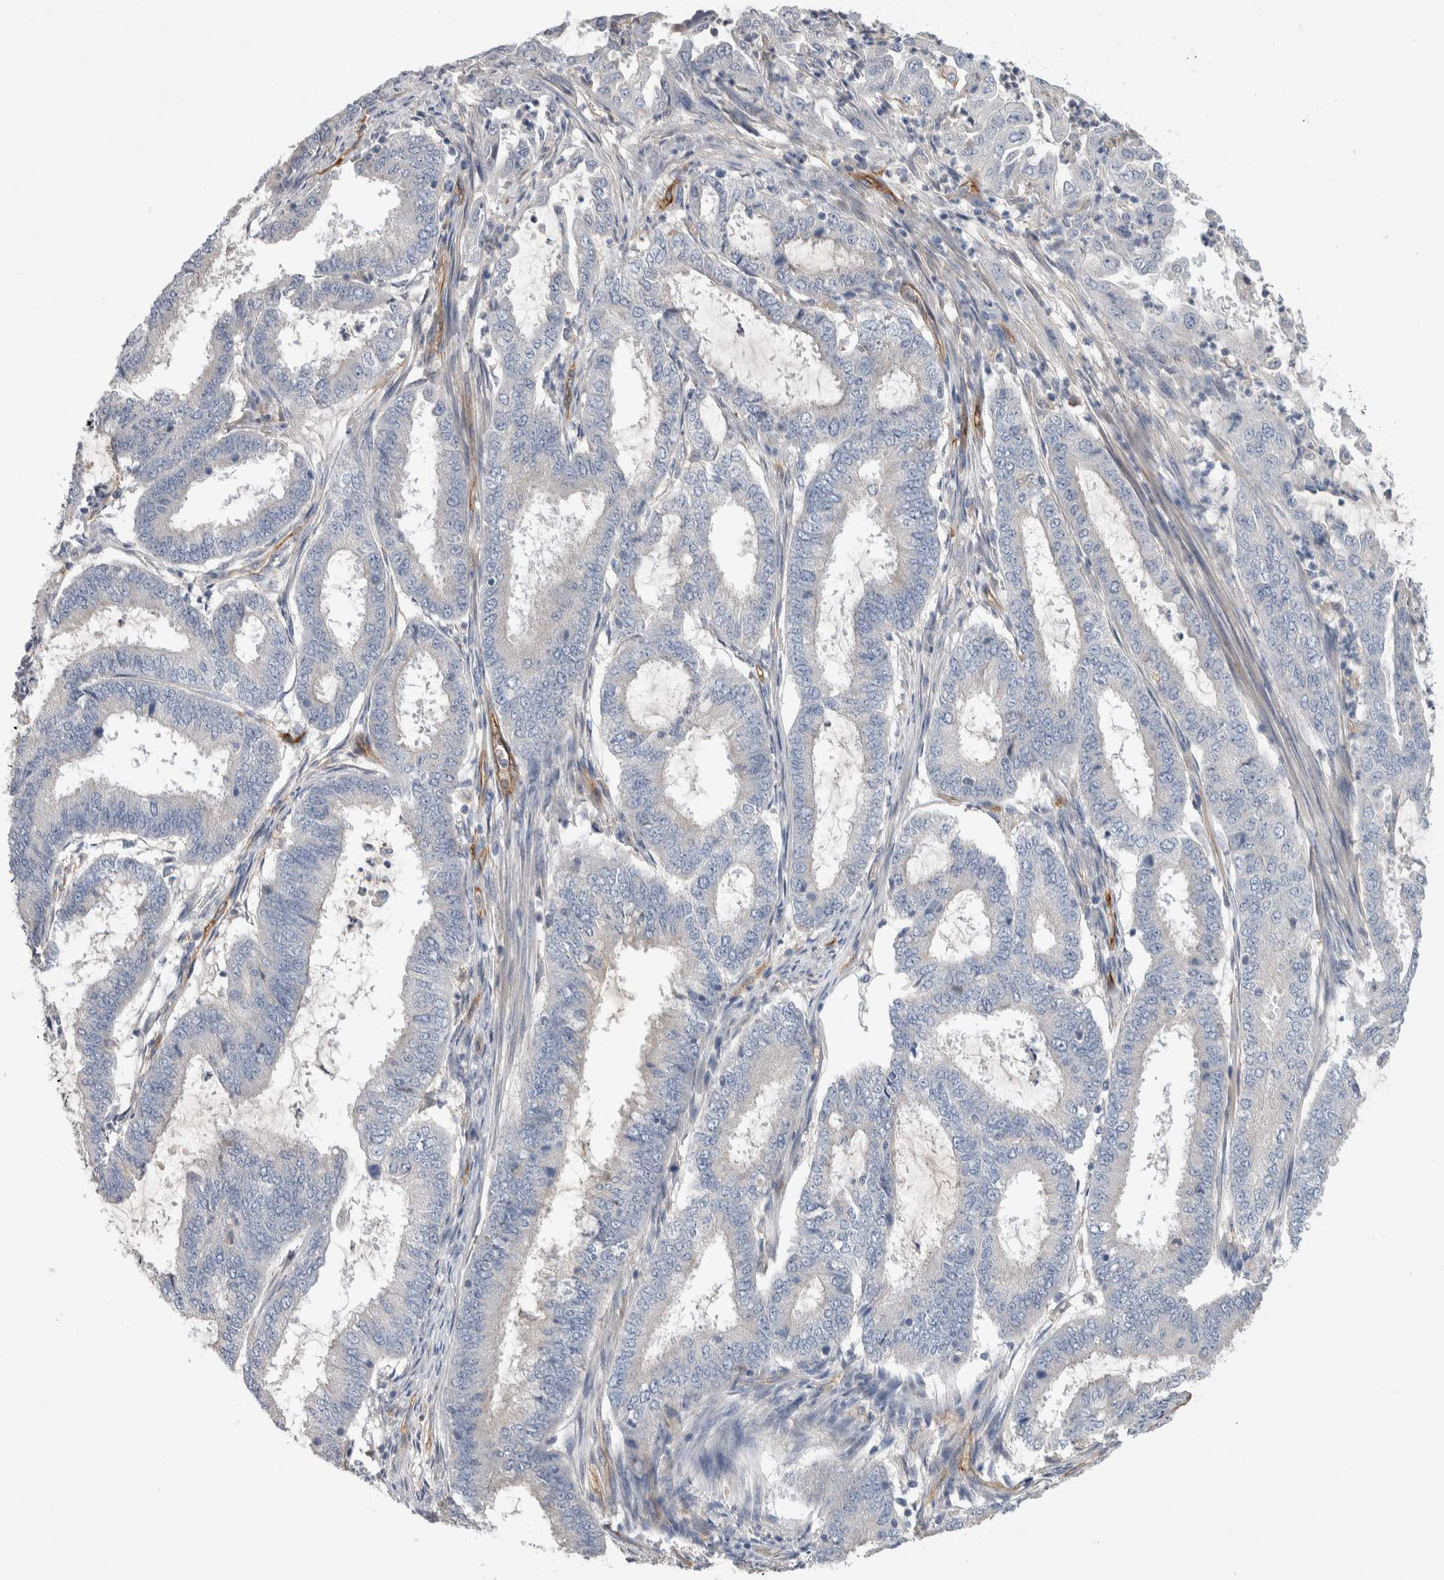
{"staining": {"intensity": "negative", "quantity": "none", "location": "none"}, "tissue": "endometrial cancer", "cell_type": "Tumor cells", "image_type": "cancer", "snomed": [{"axis": "morphology", "description": "Adenocarcinoma, NOS"}, {"axis": "topography", "description": "Endometrium"}], "caption": "Tumor cells show no significant positivity in endometrial cancer (adenocarcinoma).", "gene": "CEP131", "patient": {"sex": "female", "age": 51}}